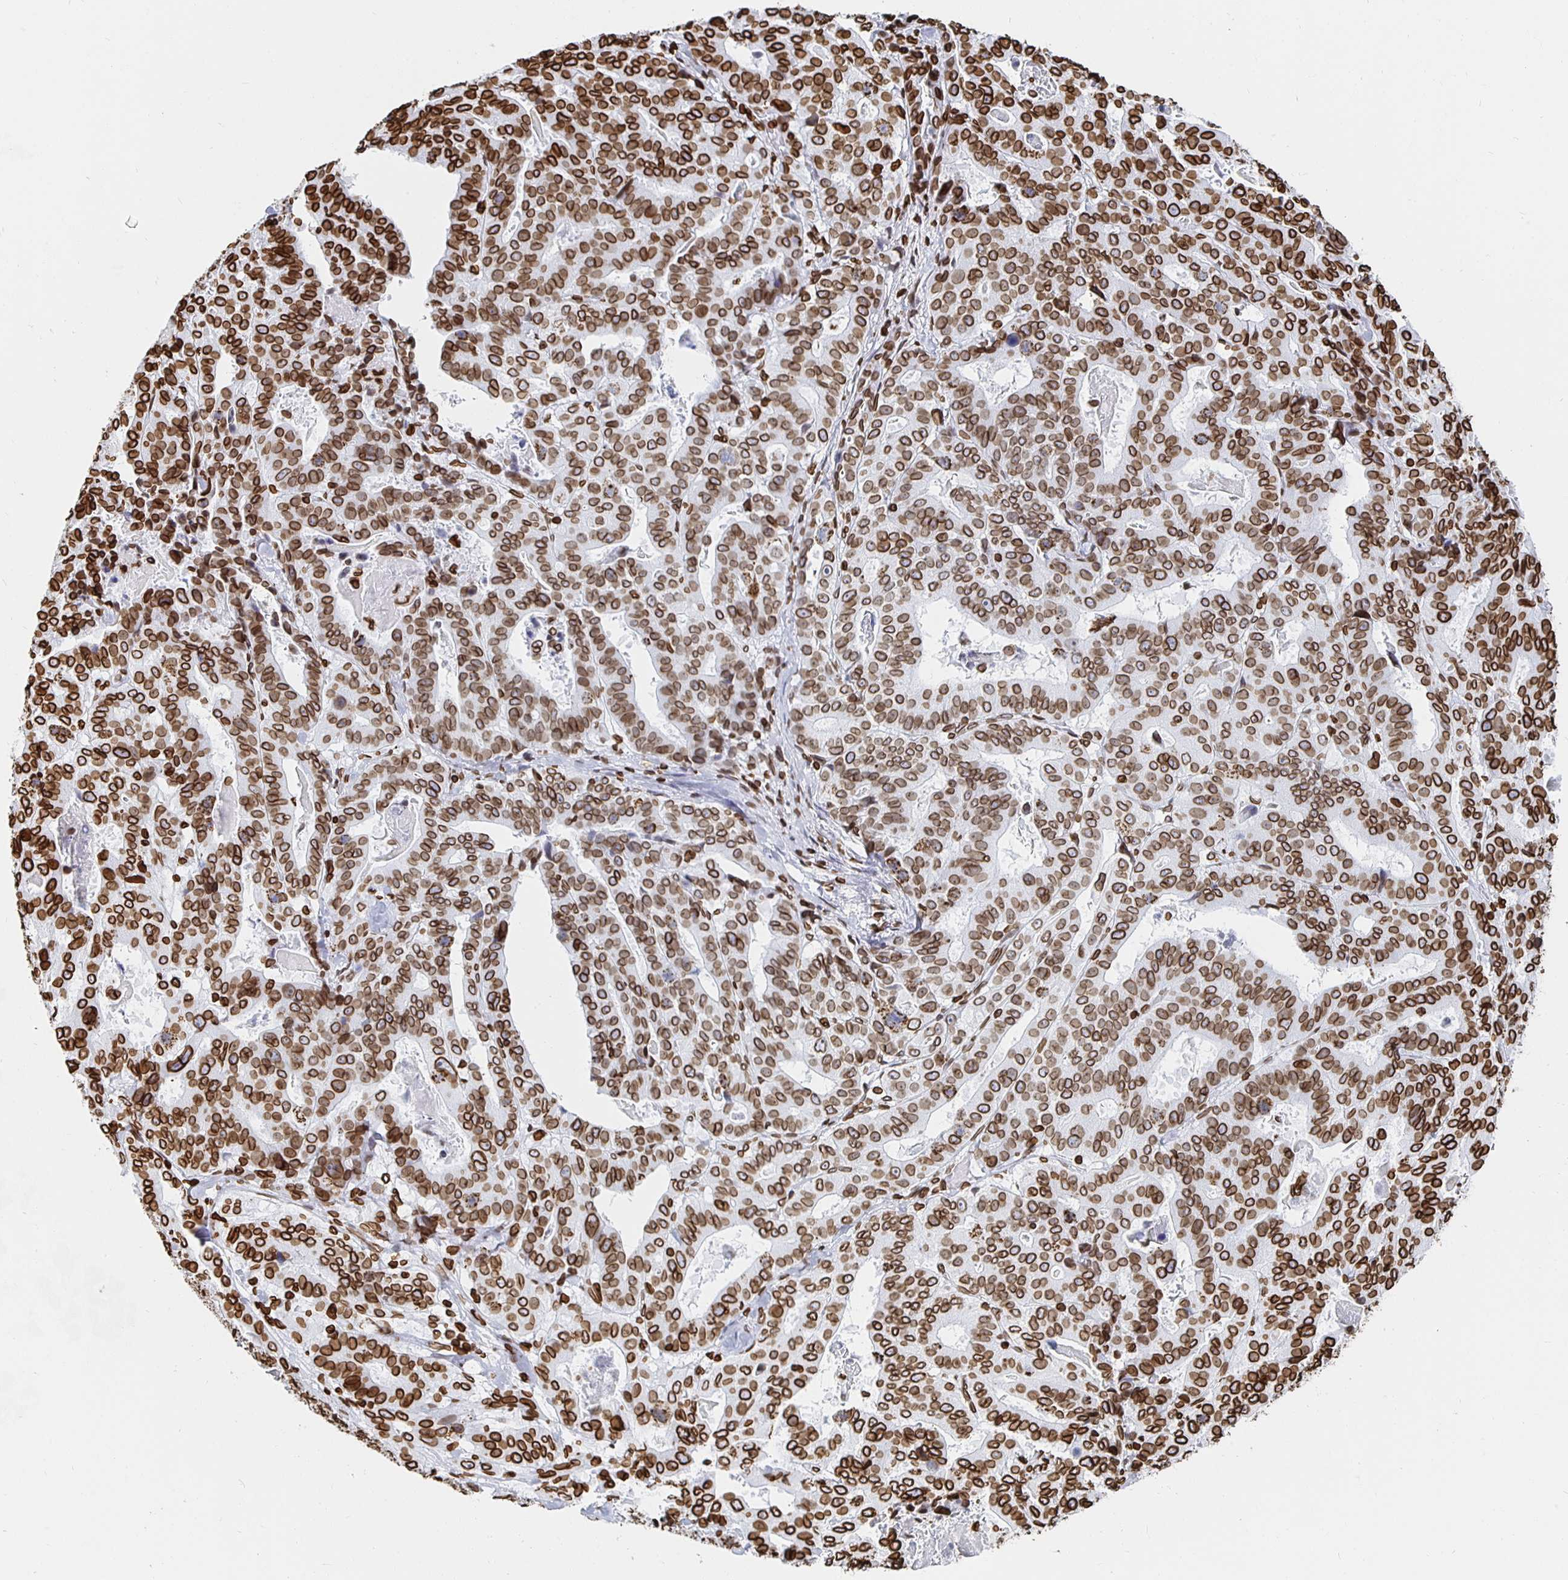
{"staining": {"intensity": "moderate", "quantity": ">75%", "location": "cytoplasmic/membranous,nuclear"}, "tissue": "stomach cancer", "cell_type": "Tumor cells", "image_type": "cancer", "snomed": [{"axis": "morphology", "description": "Adenocarcinoma, NOS"}, {"axis": "topography", "description": "Stomach"}], "caption": "This is an image of IHC staining of adenocarcinoma (stomach), which shows moderate staining in the cytoplasmic/membranous and nuclear of tumor cells.", "gene": "LMNB1", "patient": {"sex": "male", "age": 48}}